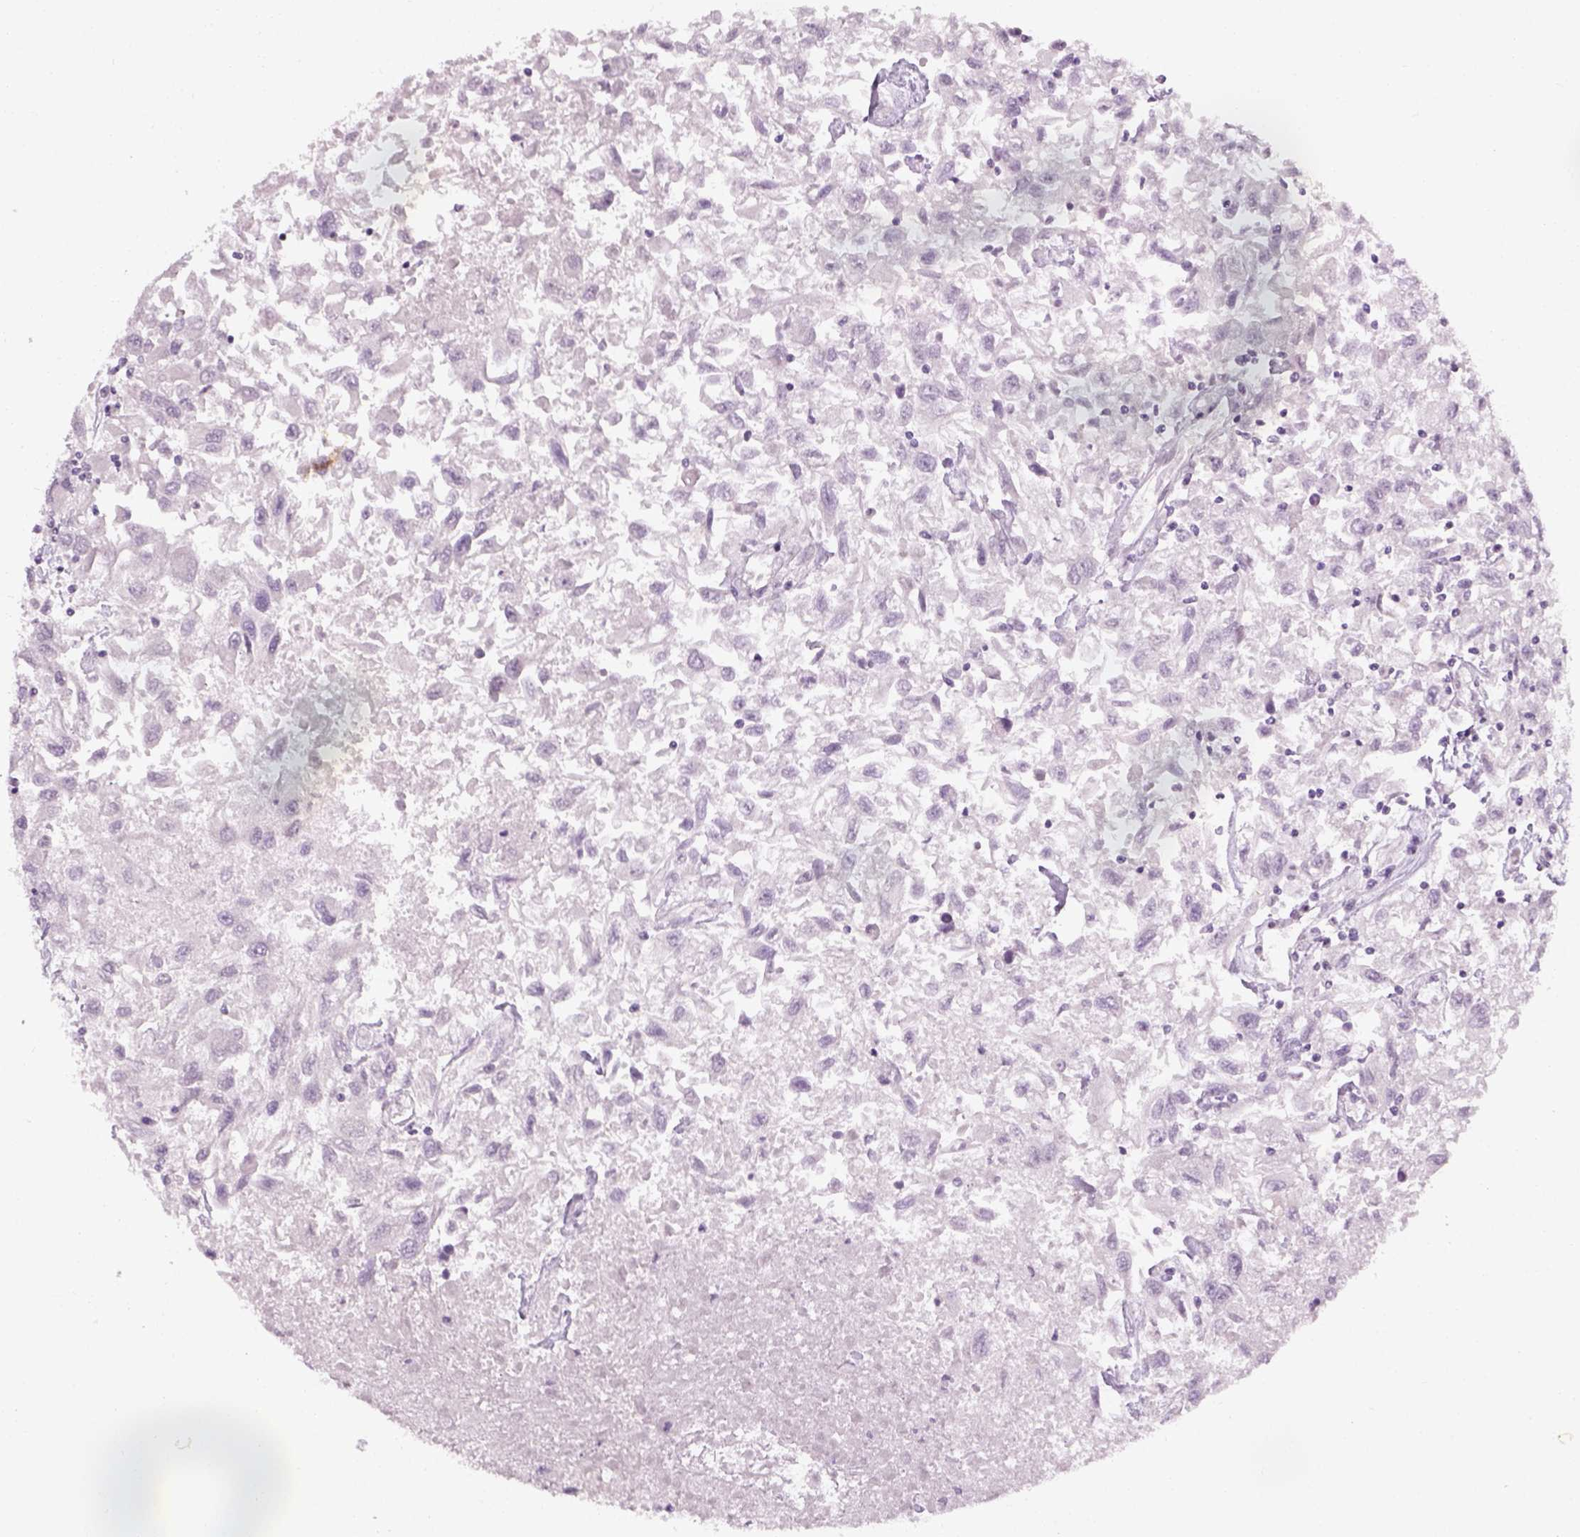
{"staining": {"intensity": "negative", "quantity": "none", "location": "none"}, "tissue": "renal cancer", "cell_type": "Tumor cells", "image_type": "cancer", "snomed": [{"axis": "morphology", "description": "Adenocarcinoma, NOS"}, {"axis": "topography", "description": "Kidney"}], "caption": "Protein analysis of renal adenocarcinoma shows no significant positivity in tumor cells.", "gene": "TH", "patient": {"sex": "female", "age": 76}}